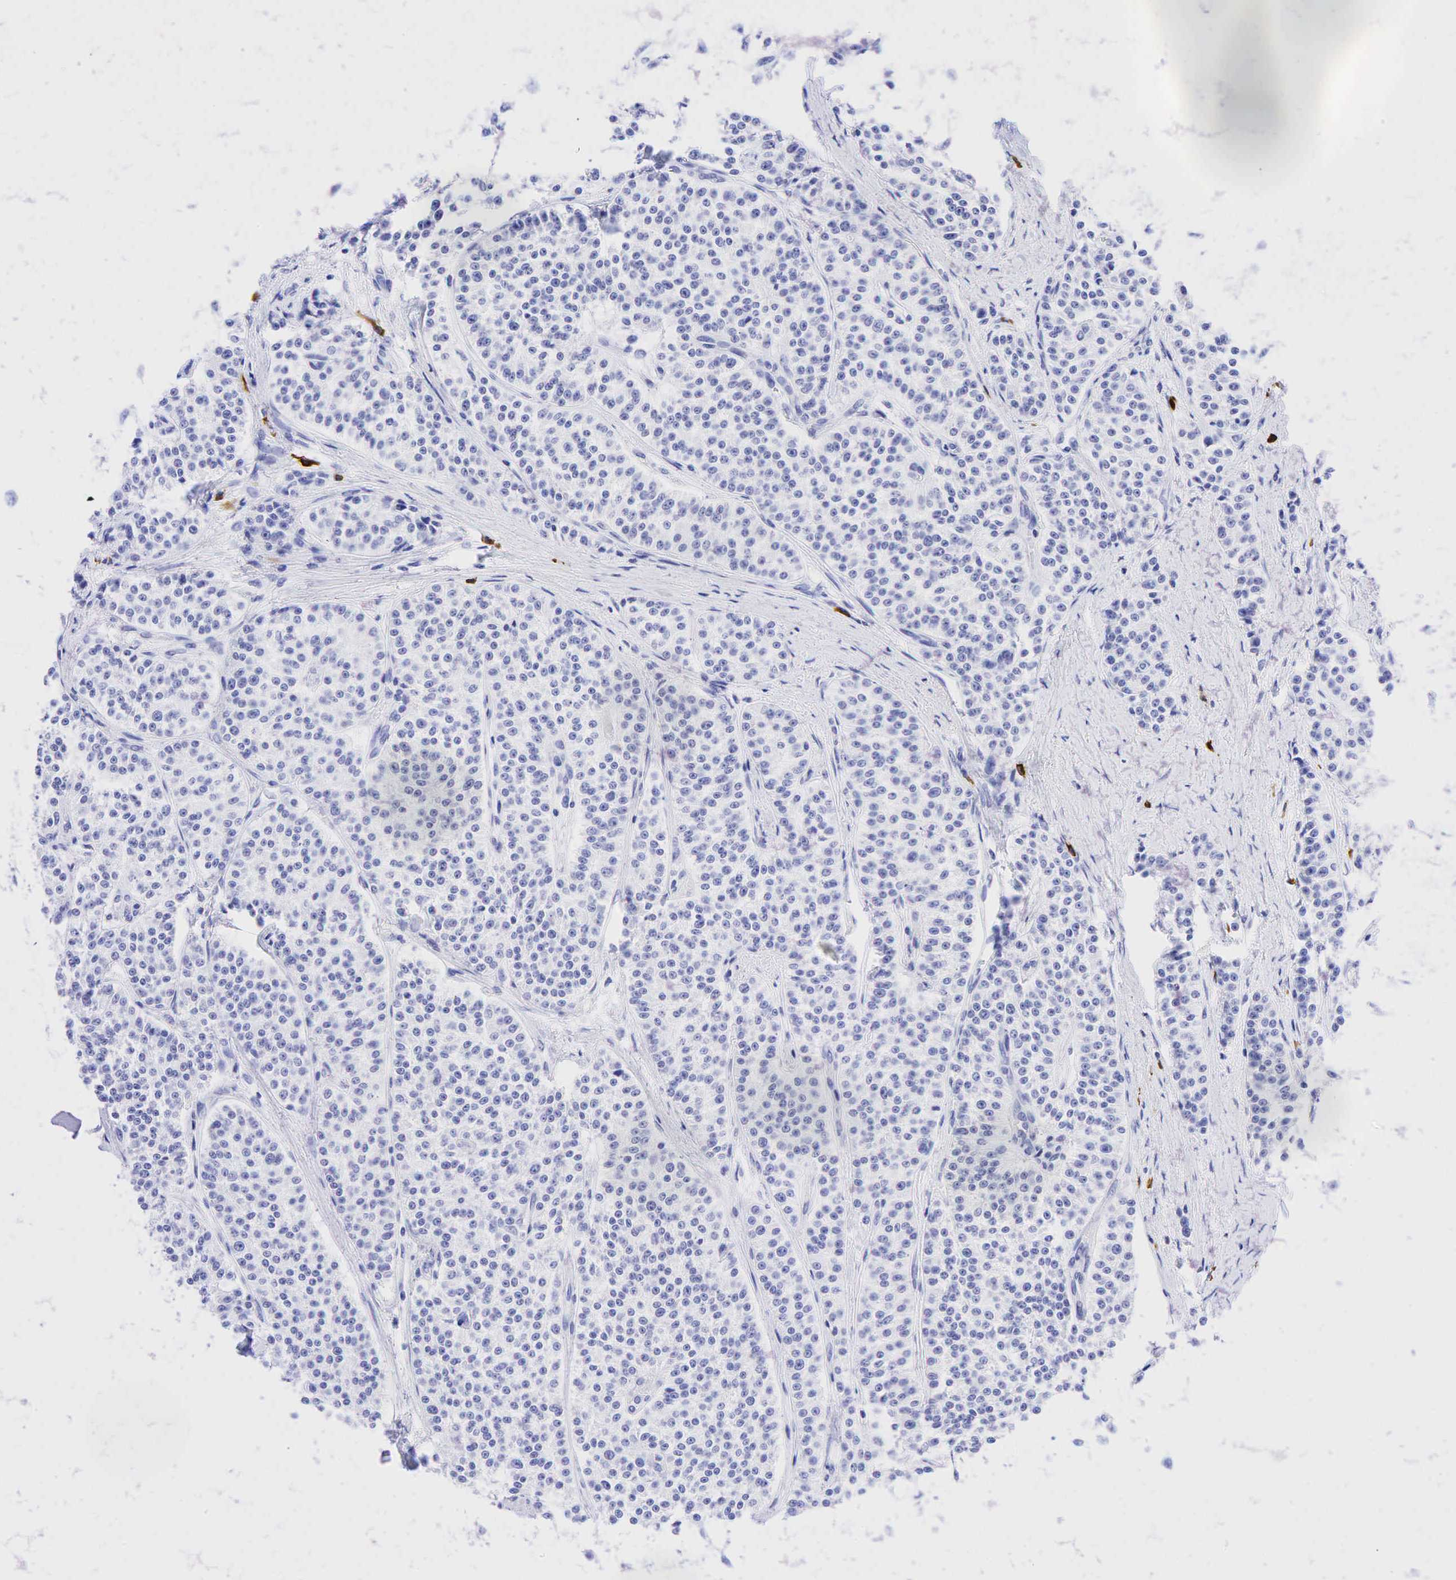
{"staining": {"intensity": "negative", "quantity": "none", "location": "none"}, "tissue": "carcinoid", "cell_type": "Tumor cells", "image_type": "cancer", "snomed": [{"axis": "morphology", "description": "Carcinoid, malignant, NOS"}, {"axis": "topography", "description": "Stomach"}], "caption": "Tumor cells are negative for protein expression in human carcinoid (malignant).", "gene": "CD79A", "patient": {"sex": "female", "age": 76}}